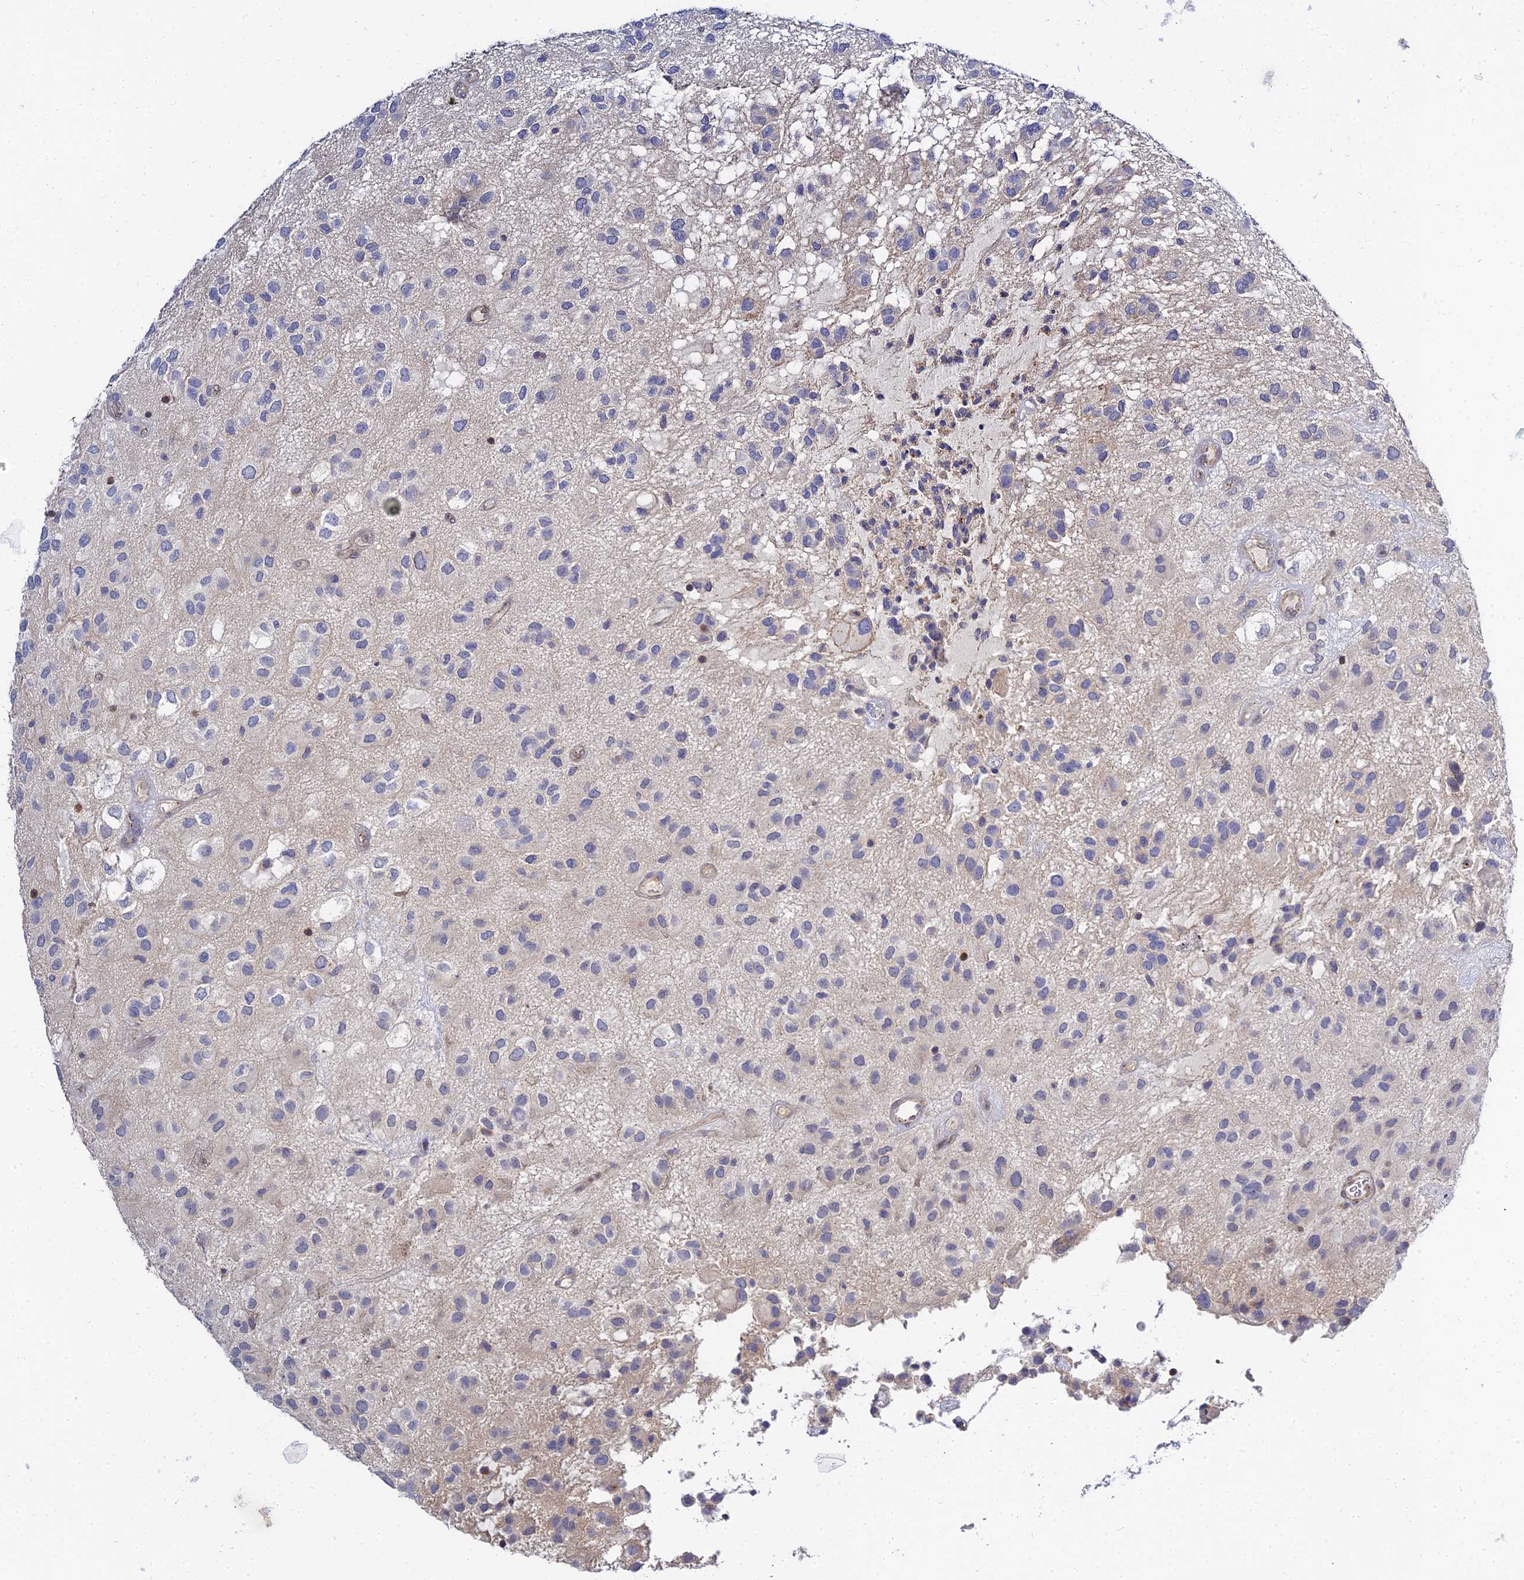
{"staining": {"intensity": "negative", "quantity": "none", "location": "none"}, "tissue": "glioma", "cell_type": "Tumor cells", "image_type": "cancer", "snomed": [{"axis": "morphology", "description": "Glioma, malignant, Low grade"}, {"axis": "topography", "description": "Brain"}], "caption": "This is an IHC photomicrograph of malignant low-grade glioma. There is no positivity in tumor cells.", "gene": "APOBEC3H", "patient": {"sex": "male", "age": 66}}